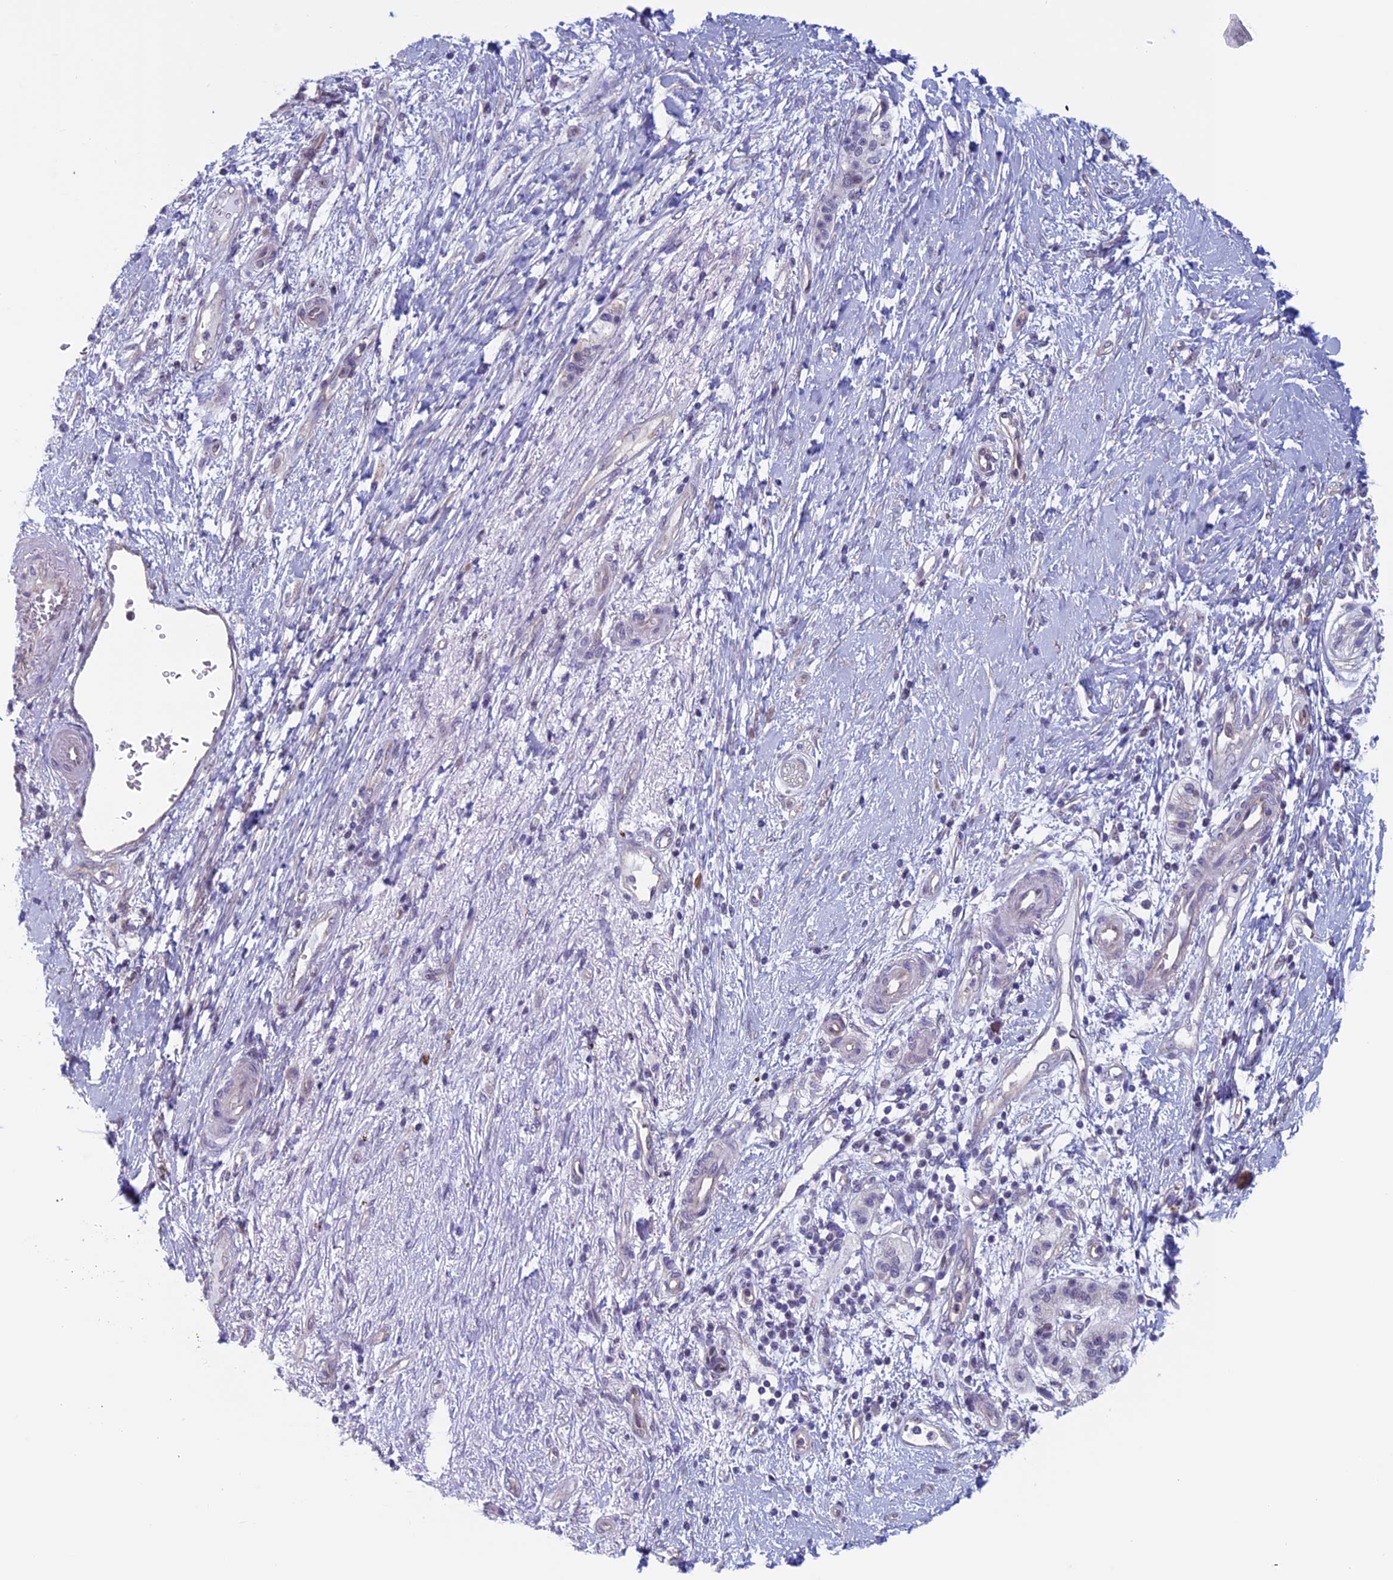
{"staining": {"intensity": "weak", "quantity": "<25%", "location": "nuclear"}, "tissue": "pancreatic cancer", "cell_type": "Tumor cells", "image_type": "cancer", "snomed": [{"axis": "morphology", "description": "Adenocarcinoma, NOS"}, {"axis": "topography", "description": "Pancreas"}], "caption": "A high-resolution photomicrograph shows immunohistochemistry staining of pancreatic cancer (adenocarcinoma), which demonstrates no significant positivity in tumor cells. (DAB IHC with hematoxylin counter stain).", "gene": "SLC1A6", "patient": {"sex": "male", "age": 50}}